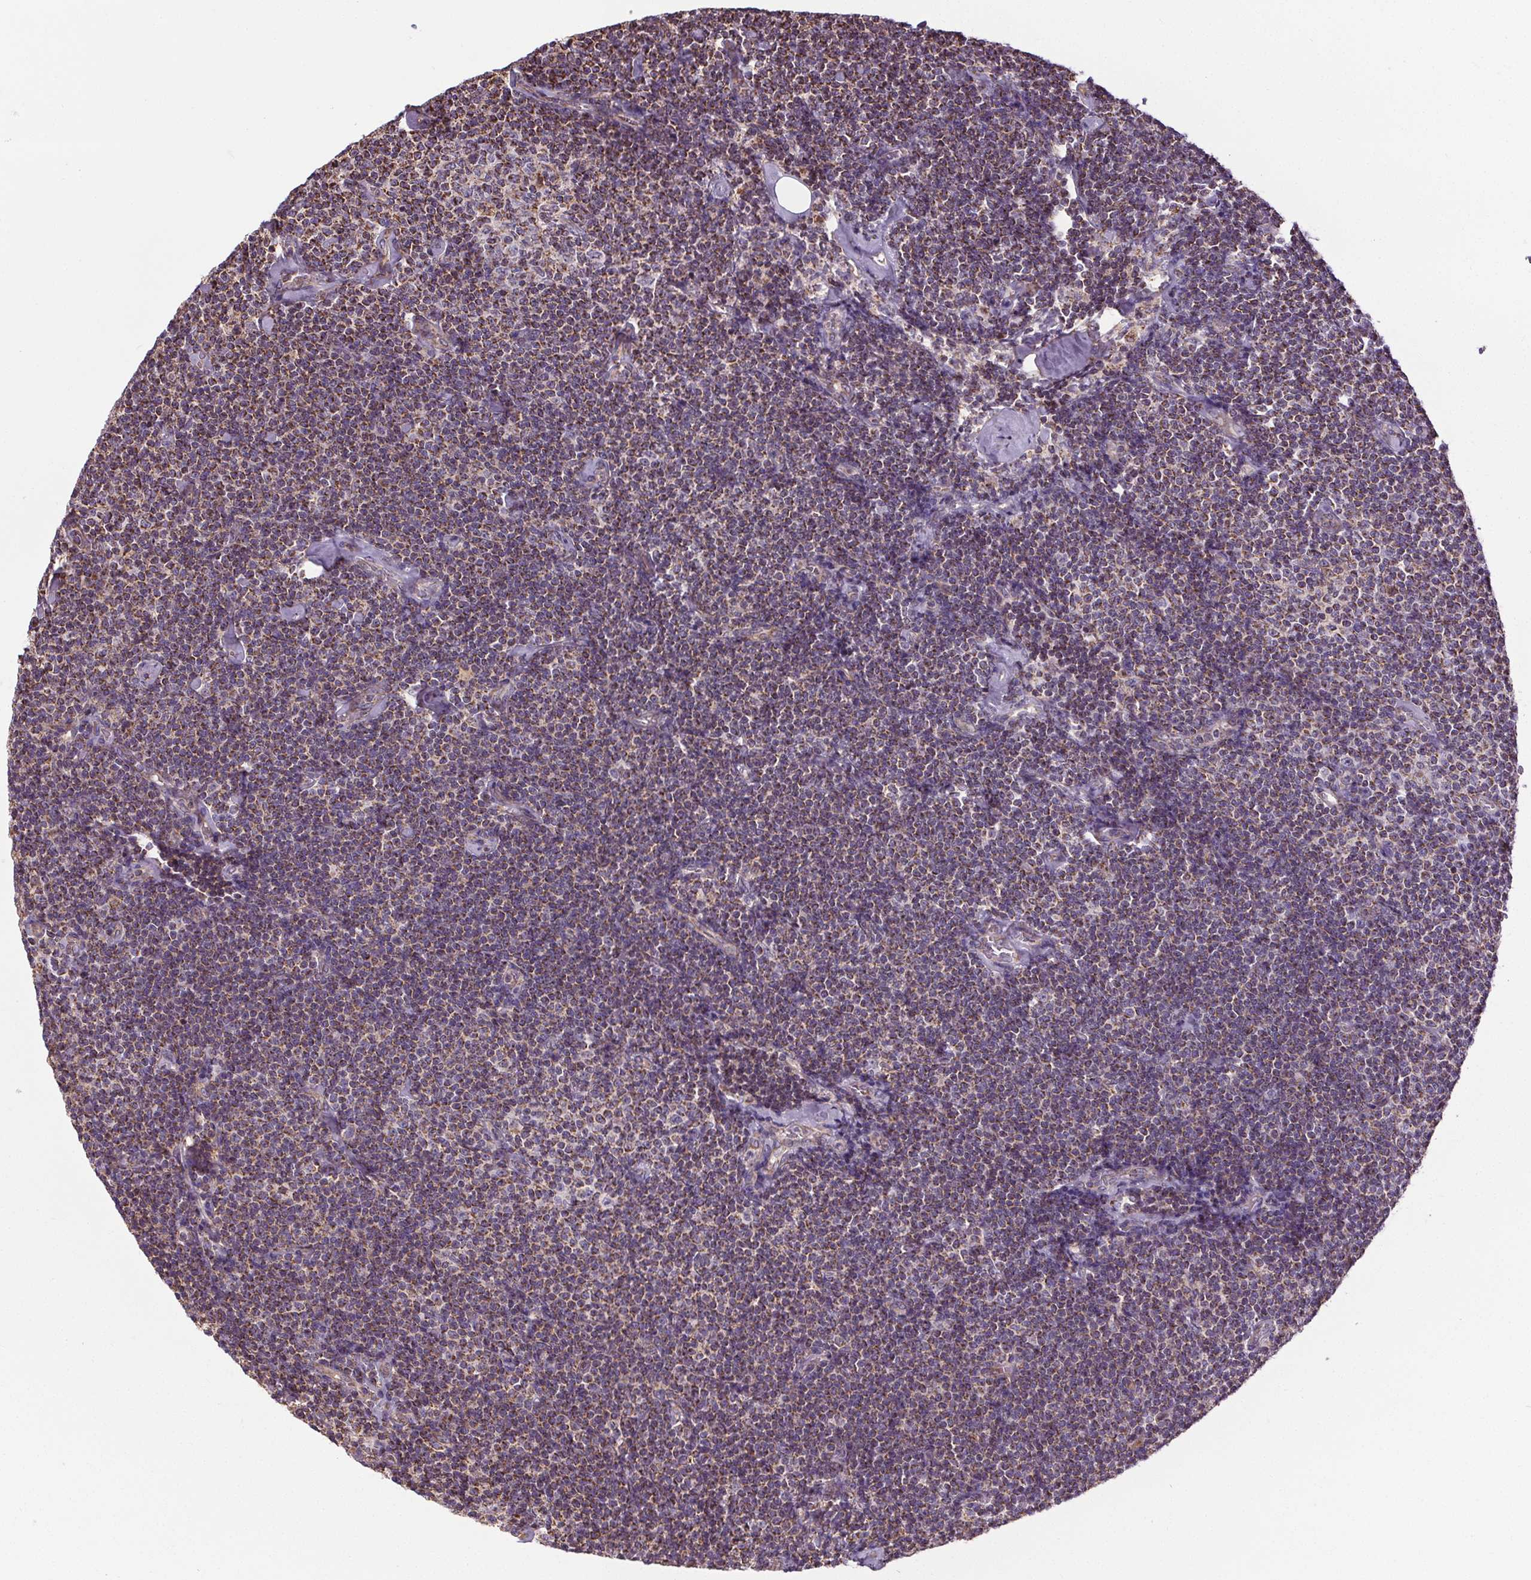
{"staining": {"intensity": "weak", "quantity": ">75%", "location": "cytoplasmic/membranous"}, "tissue": "lymphoma", "cell_type": "Tumor cells", "image_type": "cancer", "snomed": [{"axis": "morphology", "description": "Malignant lymphoma, non-Hodgkin's type, Low grade"}, {"axis": "topography", "description": "Lymph node"}], "caption": "Immunohistochemistry (DAB) staining of human lymphoma exhibits weak cytoplasmic/membranous protein staining in about >75% of tumor cells. (Brightfield microscopy of DAB IHC at high magnification).", "gene": "ZNF548", "patient": {"sex": "male", "age": 81}}